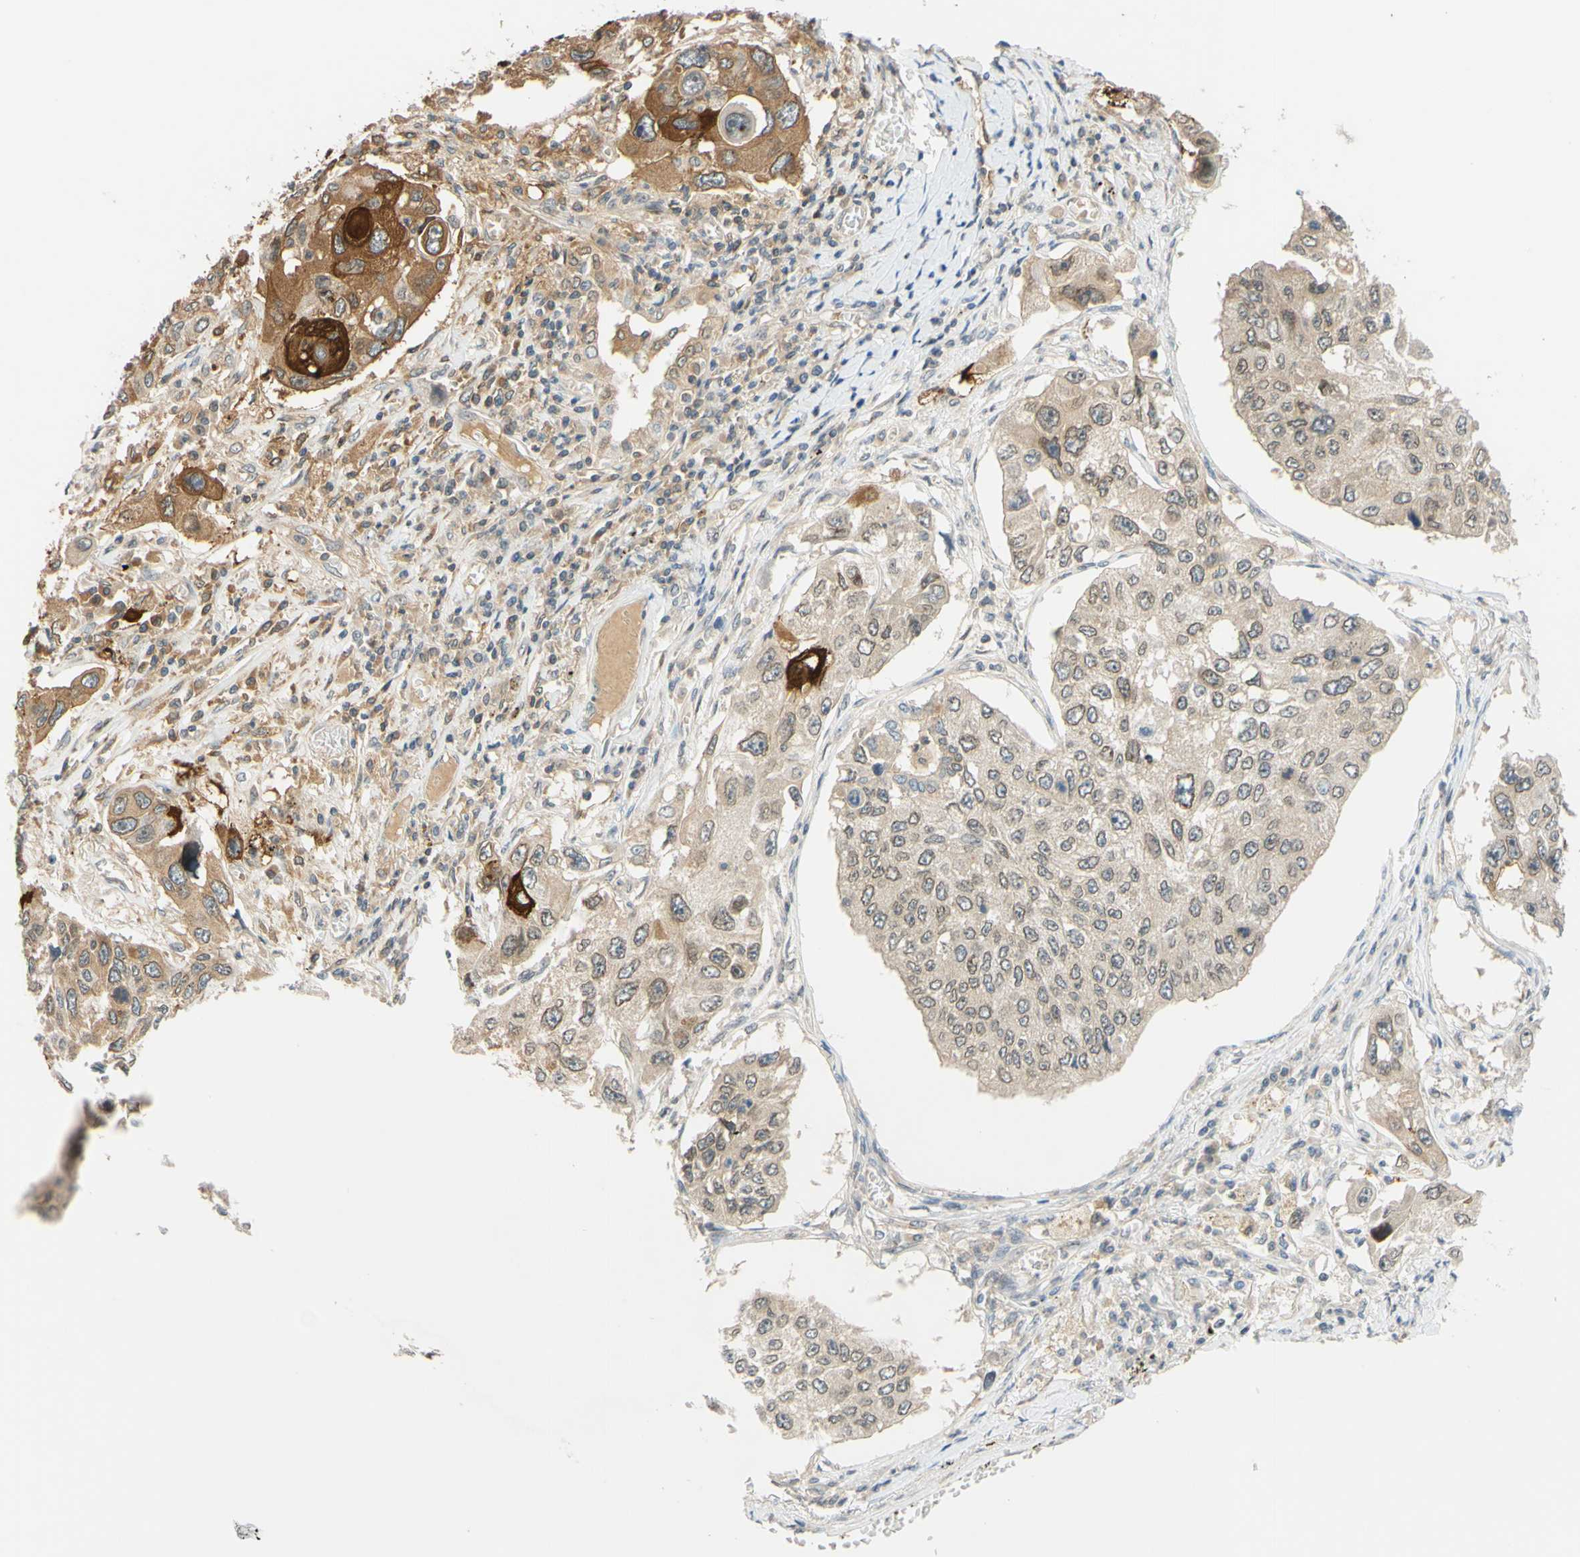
{"staining": {"intensity": "moderate", "quantity": ">75%", "location": "cytoplasmic/membranous"}, "tissue": "lung cancer", "cell_type": "Tumor cells", "image_type": "cancer", "snomed": [{"axis": "morphology", "description": "Squamous cell carcinoma, NOS"}, {"axis": "topography", "description": "Lung"}], "caption": "Lung squamous cell carcinoma stained with IHC displays moderate cytoplasmic/membranous staining in approximately >75% of tumor cells.", "gene": "C2CD2L", "patient": {"sex": "male", "age": 71}}